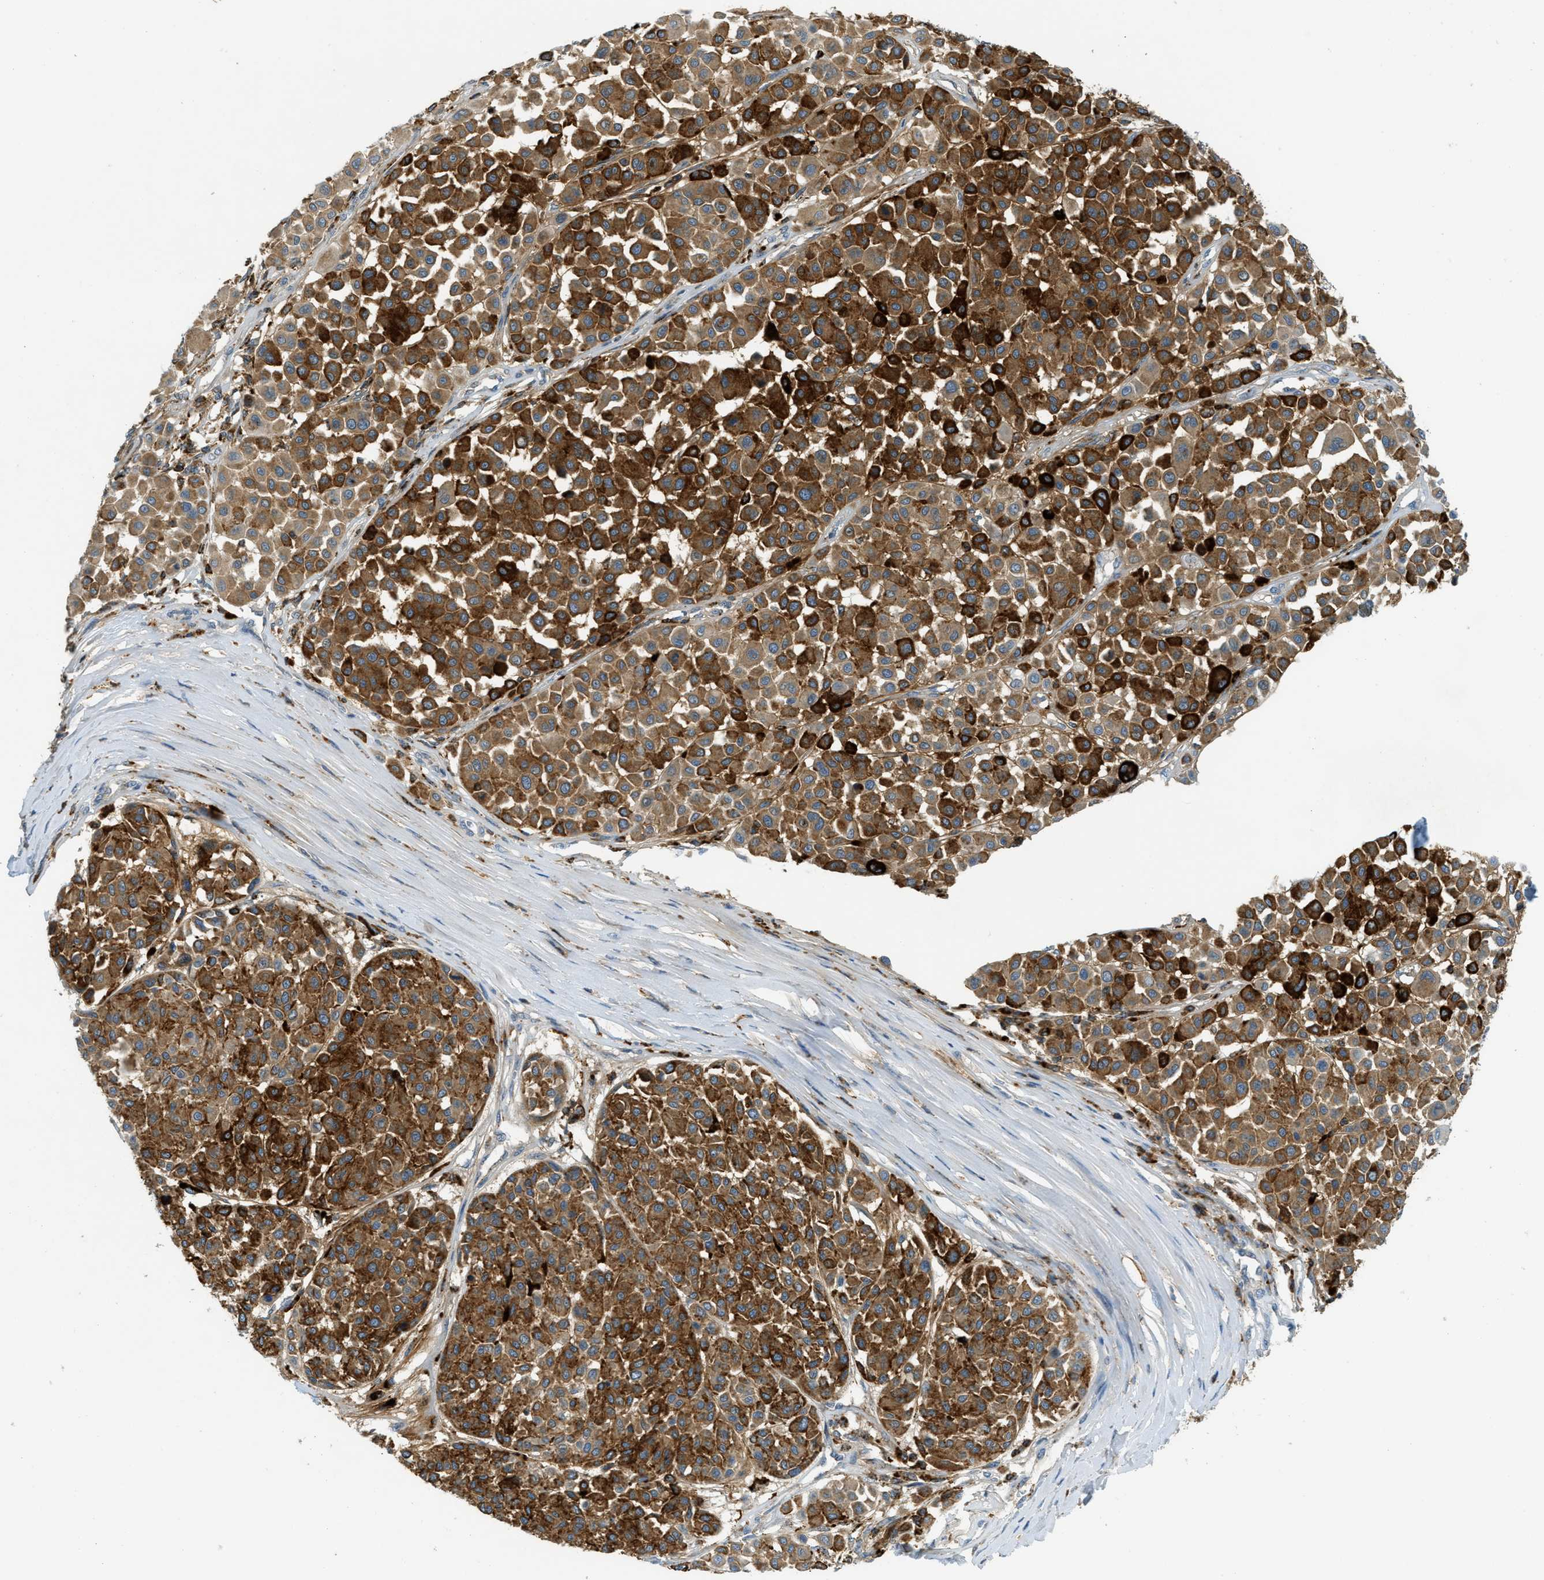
{"staining": {"intensity": "moderate", "quantity": ">75%", "location": "cytoplasmic/membranous"}, "tissue": "melanoma", "cell_type": "Tumor cells", "image_type": "cancer", "snomed": [{"axis": "morphology", "description": "Malignant melanoma, Metastatic site"}, {"axis": "topography", "description": "Soft tissue"}], "caption": "A medium amount of moderate cytoplasmic/membranous positivity is seen in about >75% of tumor cells in melanoma tissue. The staining was performed using DAB (3,3'-diaminobenzidine) to visualize the protein expression in brown, while the nuclei were stained in blue with hematoxylin (Magnification: 20x).", "gene": "PLBD2", "patient": {"sex": "male", "age": 41}}